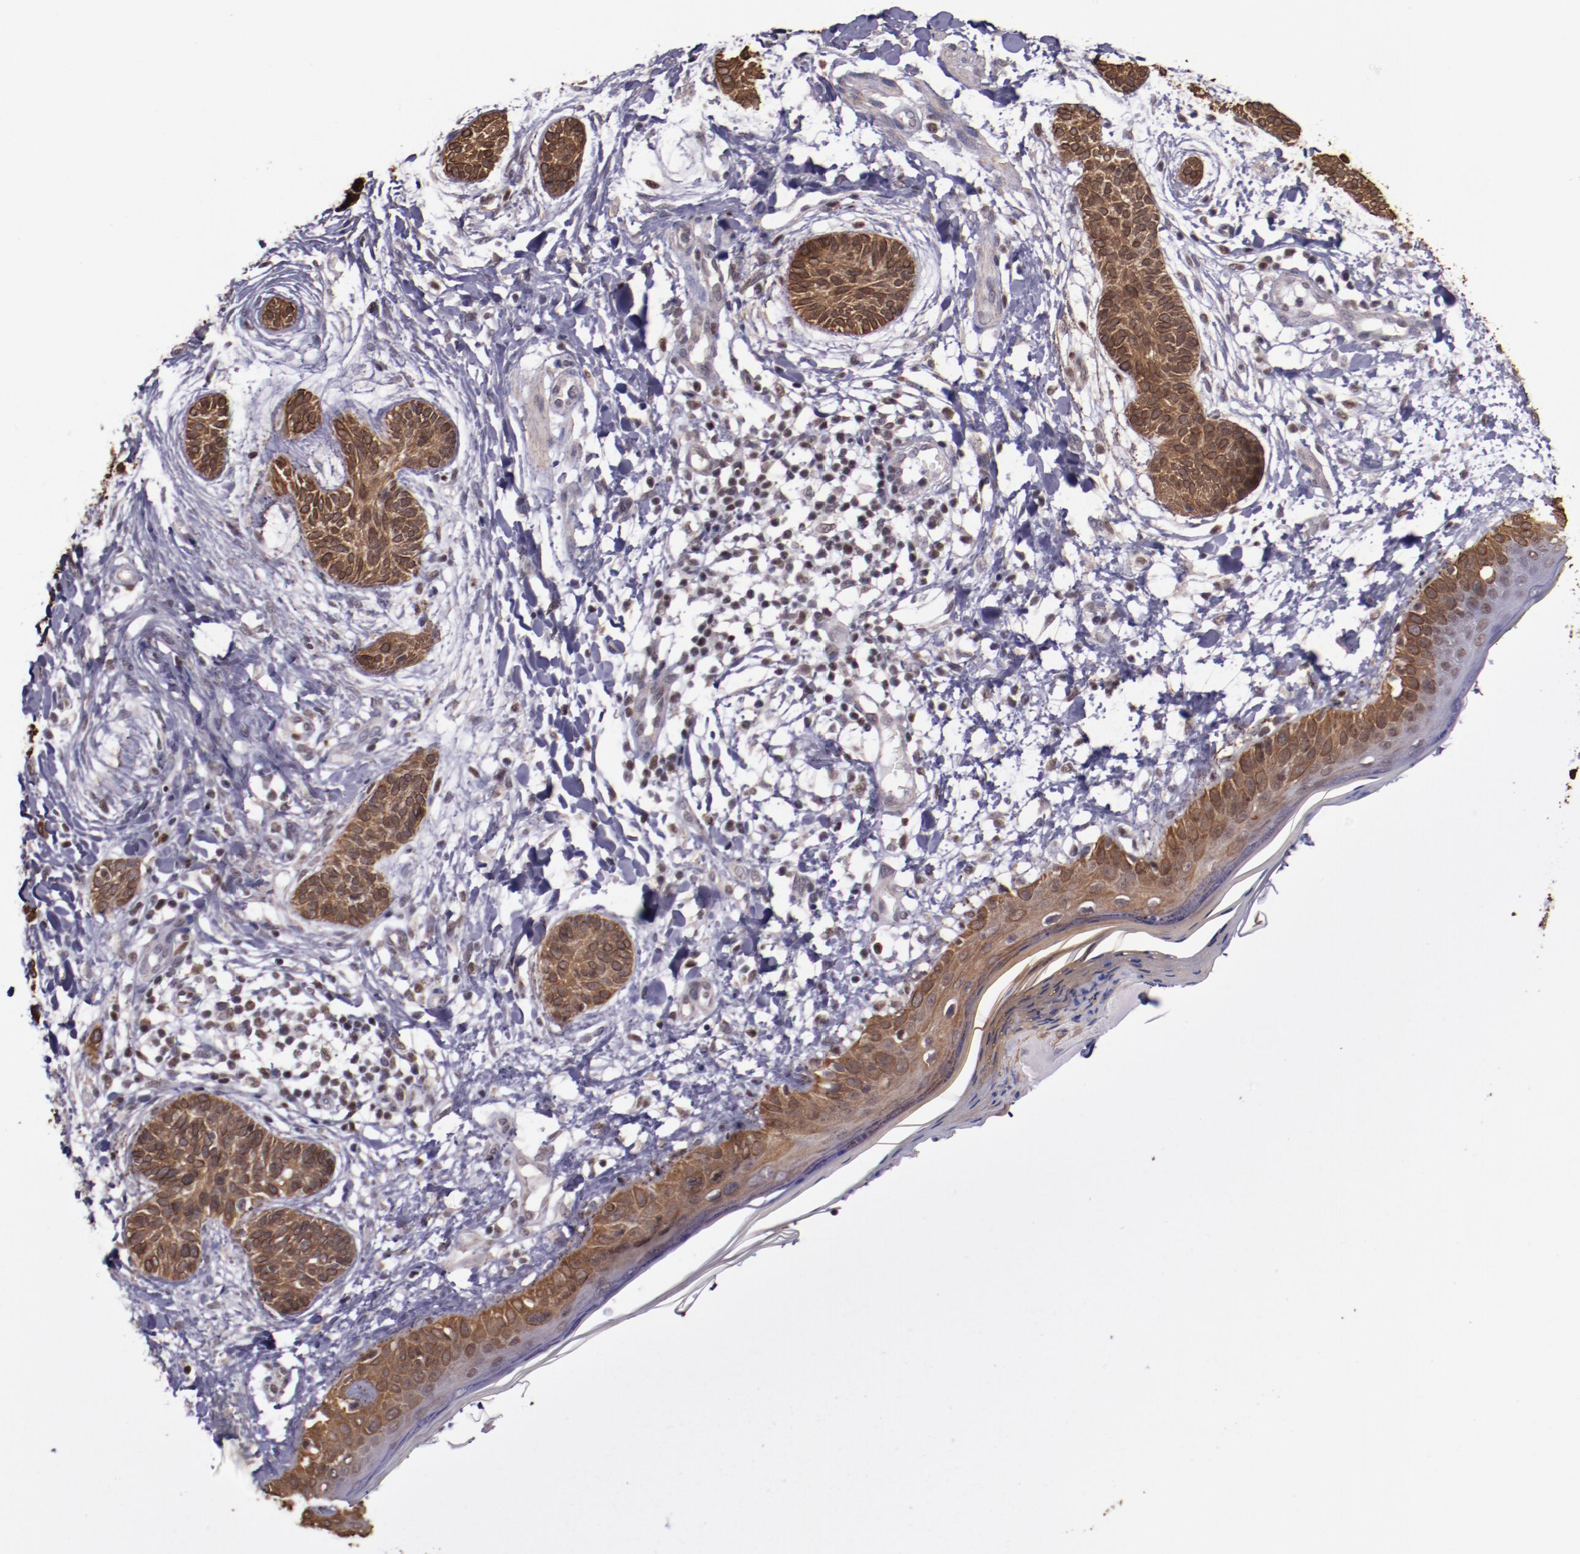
{"staining": {"intensity": "strong", "quantity": ">75%", "location": "cytoplasmic/membranous"}, "tissue": "skin cancer", "cell_type": "Tumor cells", "image_type": "cancer", "snomed": [{"axis": "morphology", "description": "Normal tissue, NOS"}, {"axis": "morphology", "description": "Basal cell carcinoma"}, {"axis": "topography", "description": "Skin"}], "caption": "Immunohistochemistry (DAB) staining of human skin cancer shows strong cytoplasmic/membranous protein expression in approximately >75% of tumor cells.", "gene": "ELF1", "patient": {"sex": "male", "age": 63}}